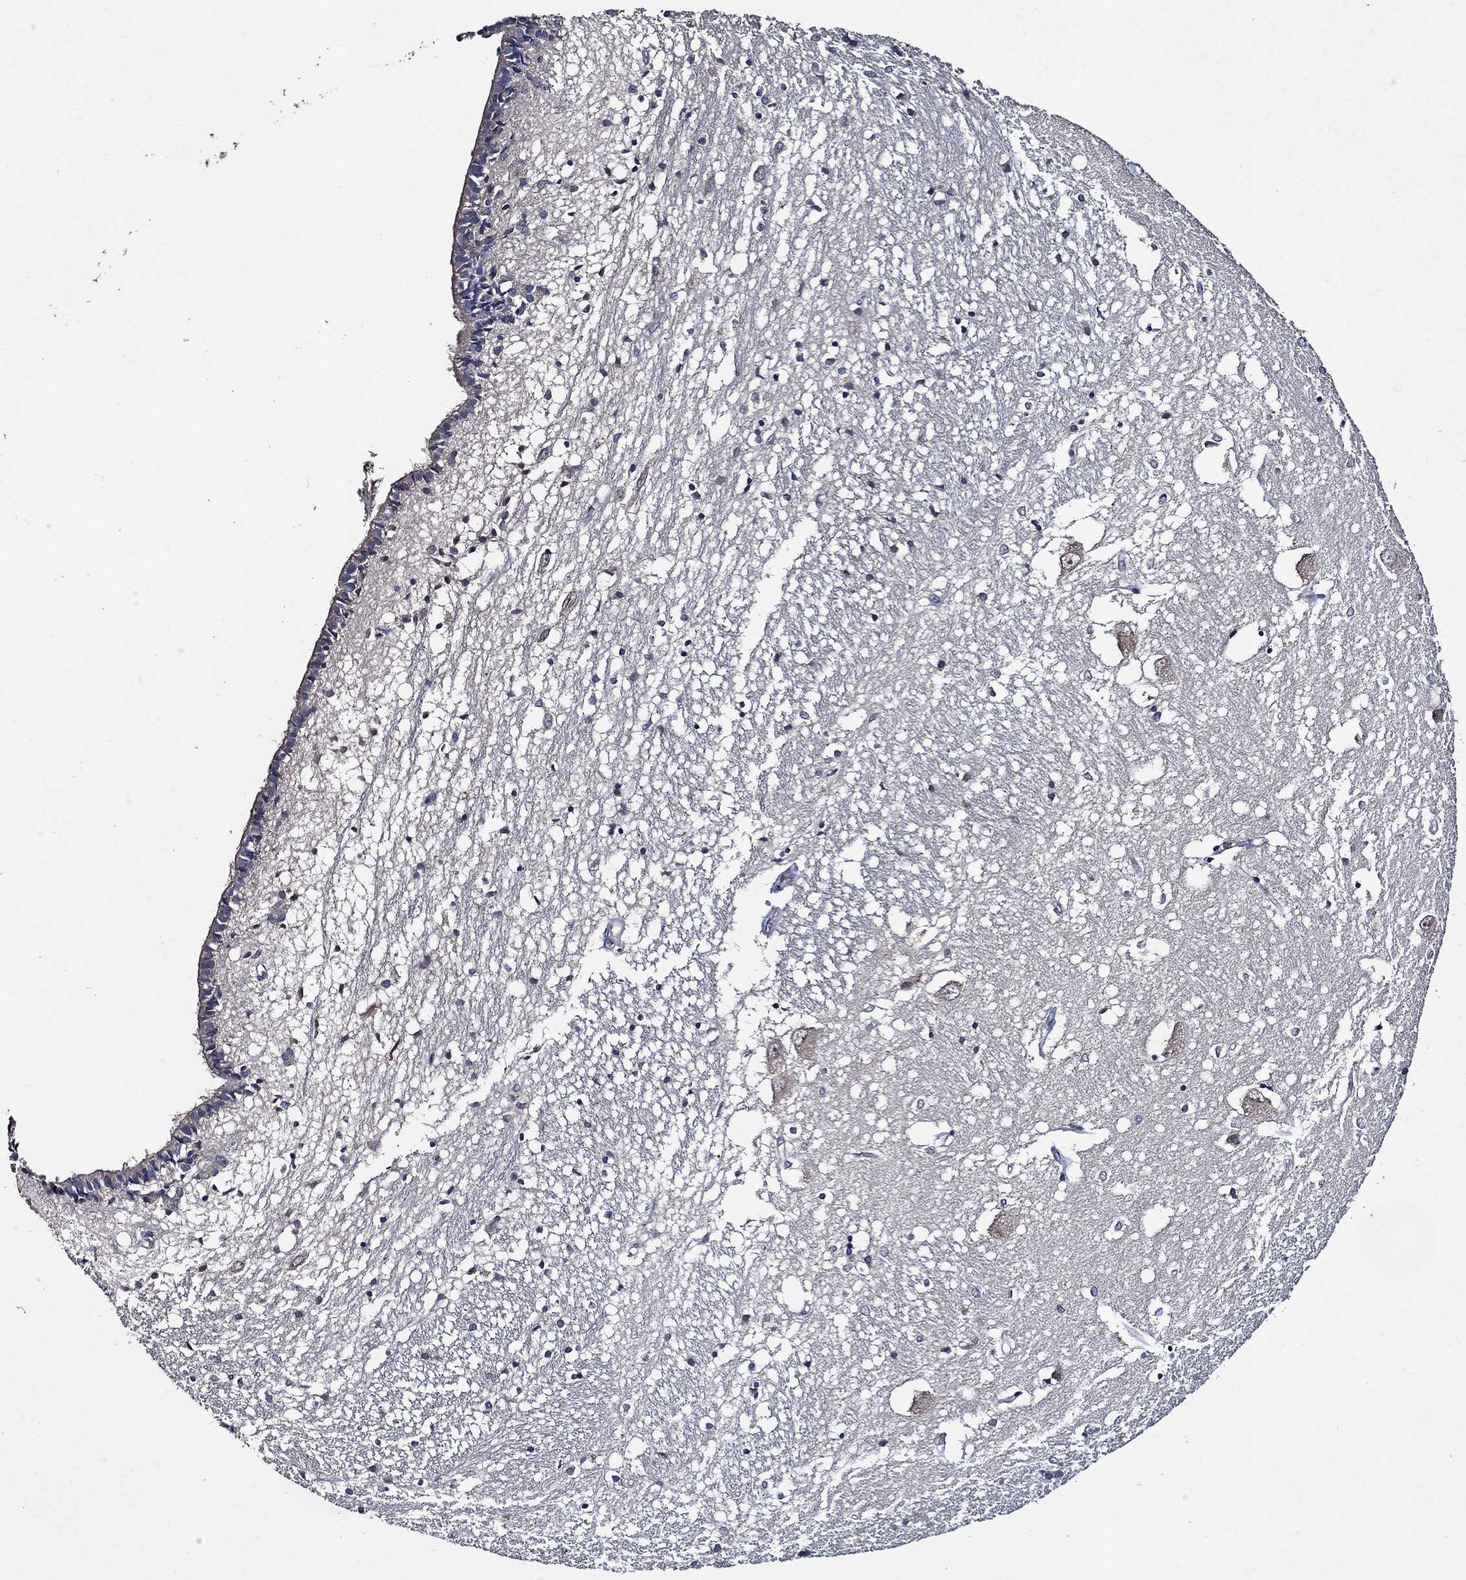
{"staining": {"intensity": "weak", "quantity": "<25%", "location": "cytoplasmic/membranous"}, "tissue": "caudate", "cell_type": "Glial cells", "image_type": "normal", "snomed": [{"axis": "morphology", "description": "Normal tissue, NOS"}, {"axis": "topography", "description": "Lateral ventricle wall"}], "caption": "IHC of benign human caudate reveals no positivity in glial cells.", "gene": "HAP1", "patient": {"sex": "female", "age": 71}}